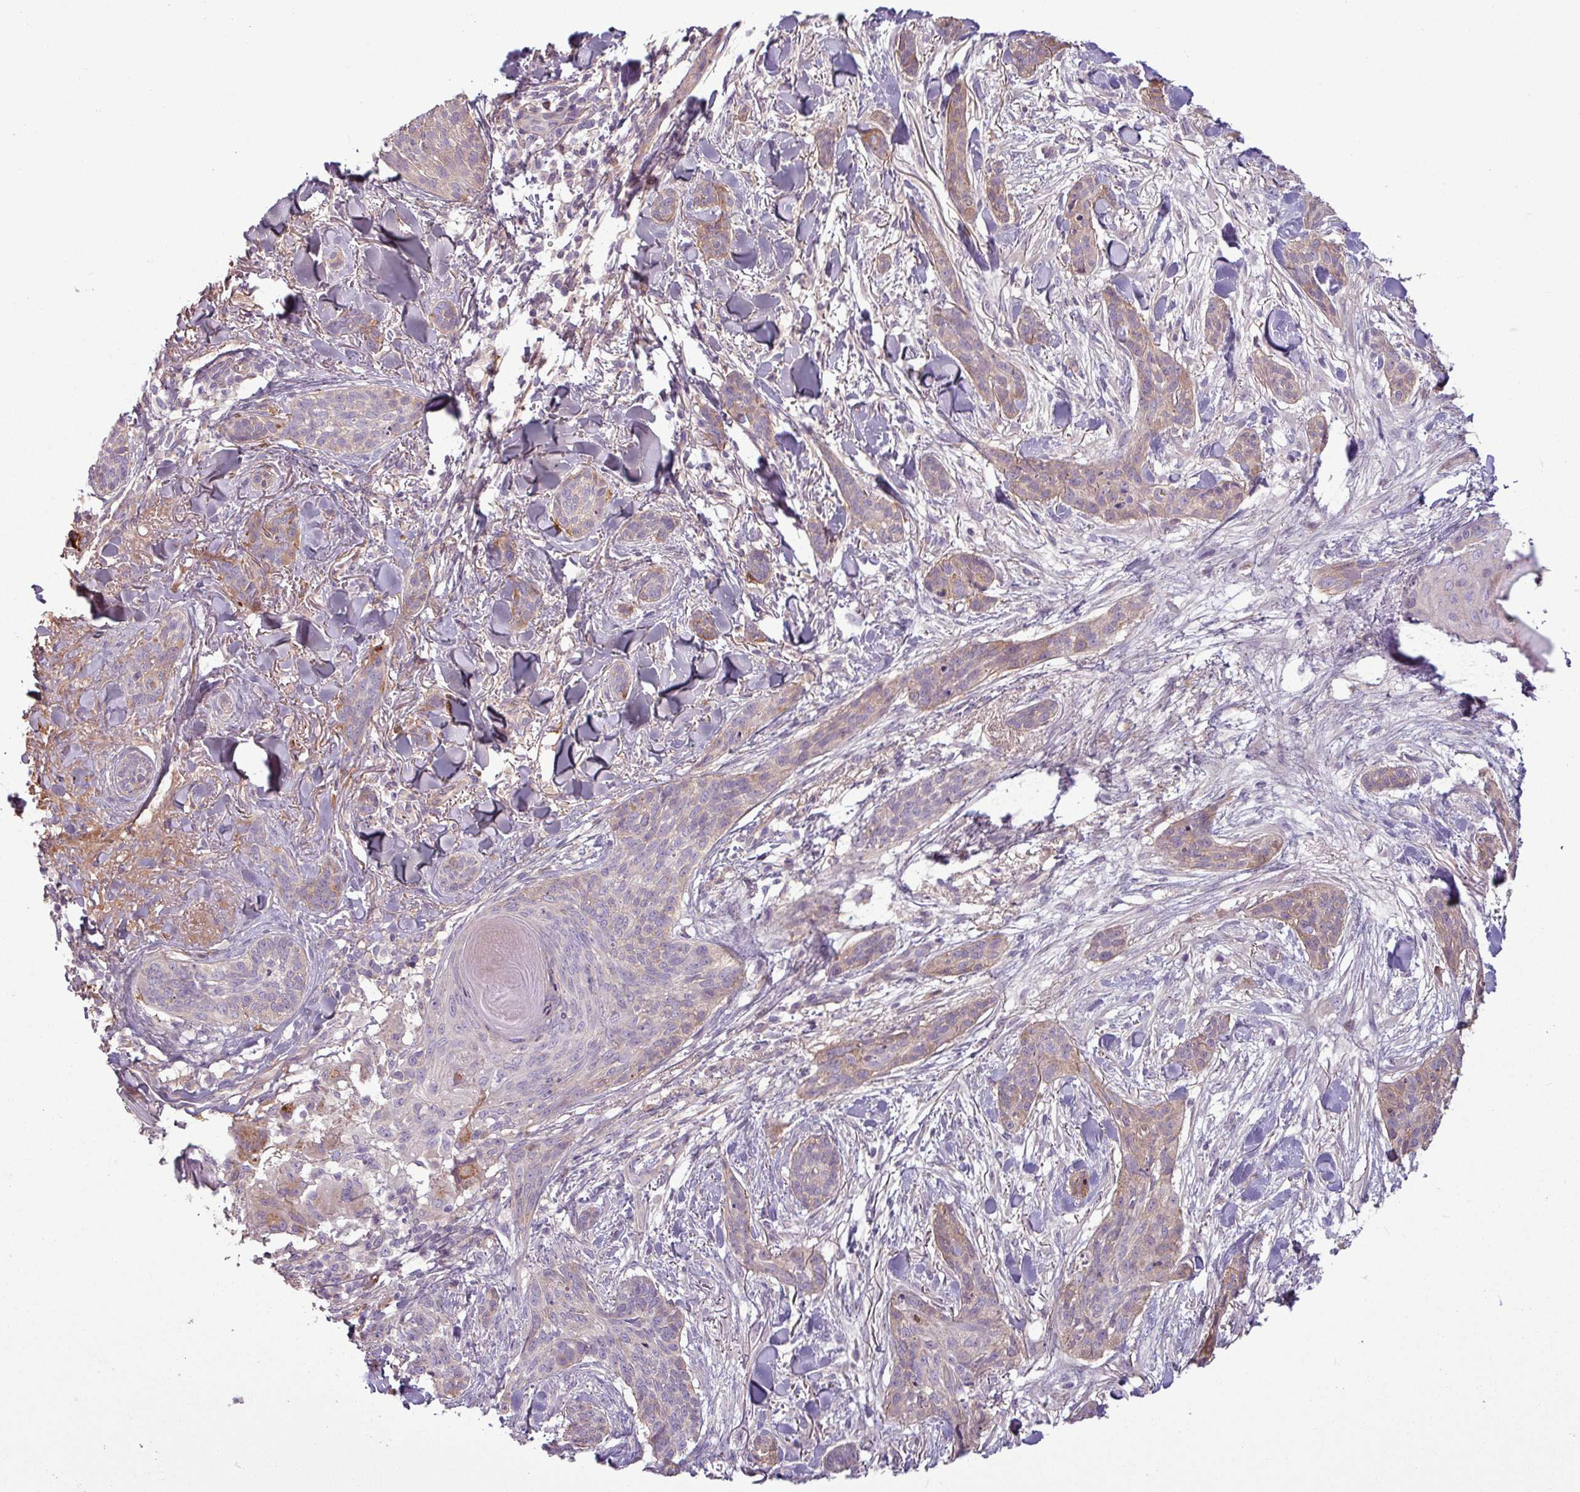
{"staining": {"intensity": "weak", "quantity": "<25%", "location": "cytoplasmic/membranous"}, "tissue": "skin cancer", "cell_type": "Tumor cells", "image_type": "cancer", "snomed": [{"axis": "morphology", "description": "Basal cell carcinoma"}, {"axis": "topography", "description": "Skin"}], "caption": "Immunohistochemical staining of human skin cancer reveals no significant expression in tumor cells.", "gene": "C4B", "patient": {"sex": "male", "age": 52}}